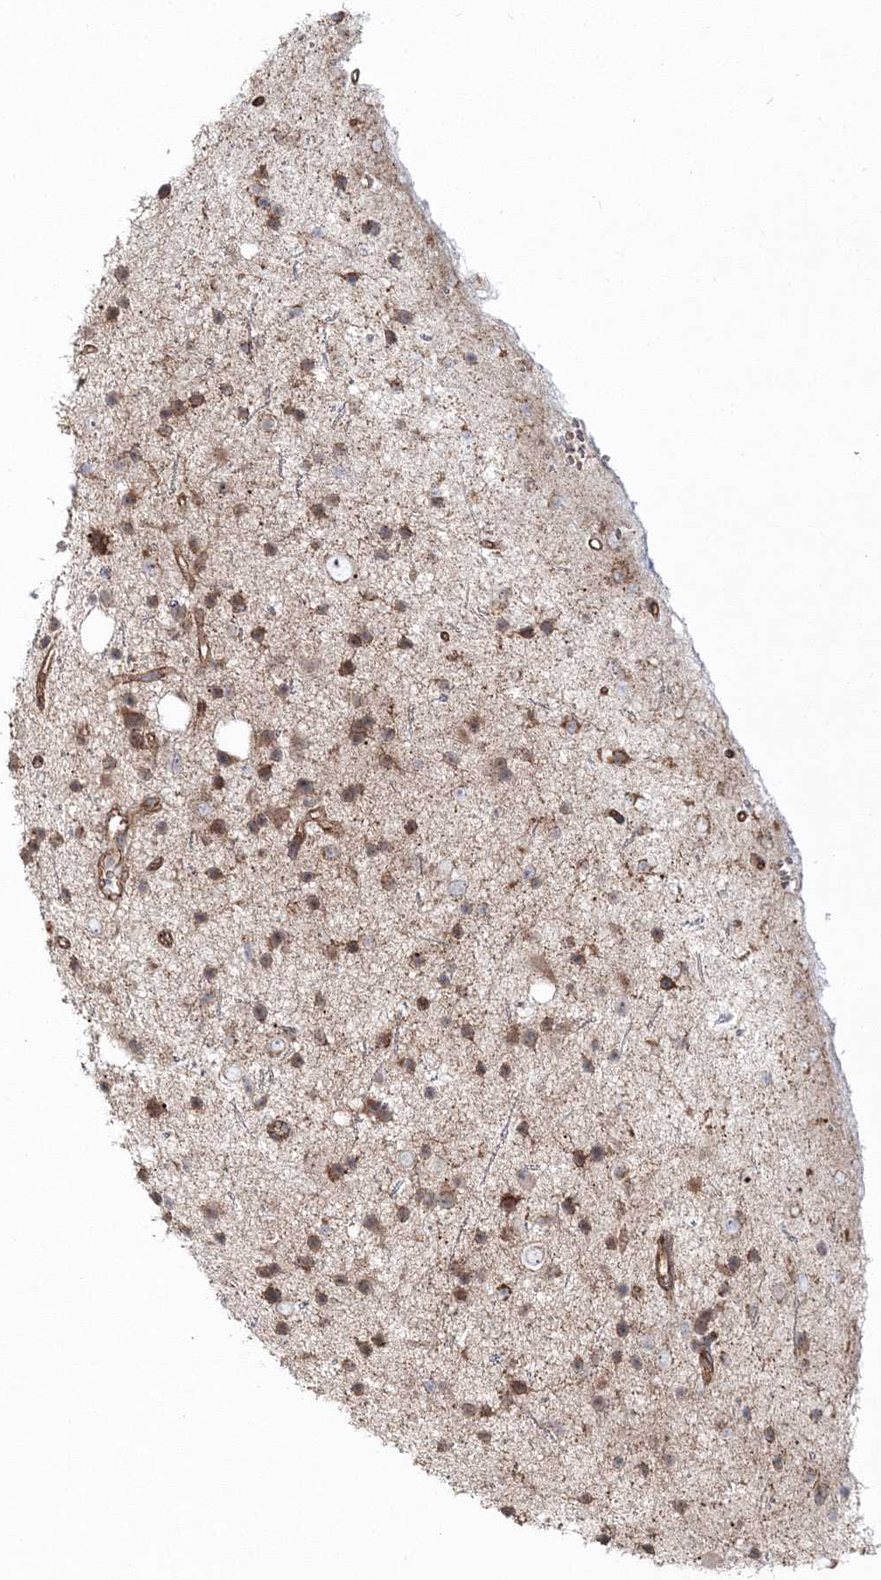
{"staining": {"intensity": "moderate", "quantity": ">75%", "location": "cytoplasmic/membranous"}, "tissue": "glioma", "cell_type": "Tumor cells", "image_type": "cancer", "snomed": [{"axis": "morphology", "description": "Glioma, malignant, Low grade"}, {"axis": "topography", "description": "Cerebral cortex"}], "caption": "Protein expression analysis of glioma exhibits moderate cytoplasmic/membranous expression in about >75% of tumor cells.", "gene": "PCBD2", "patient": {"sex": "female", "age": 39}}